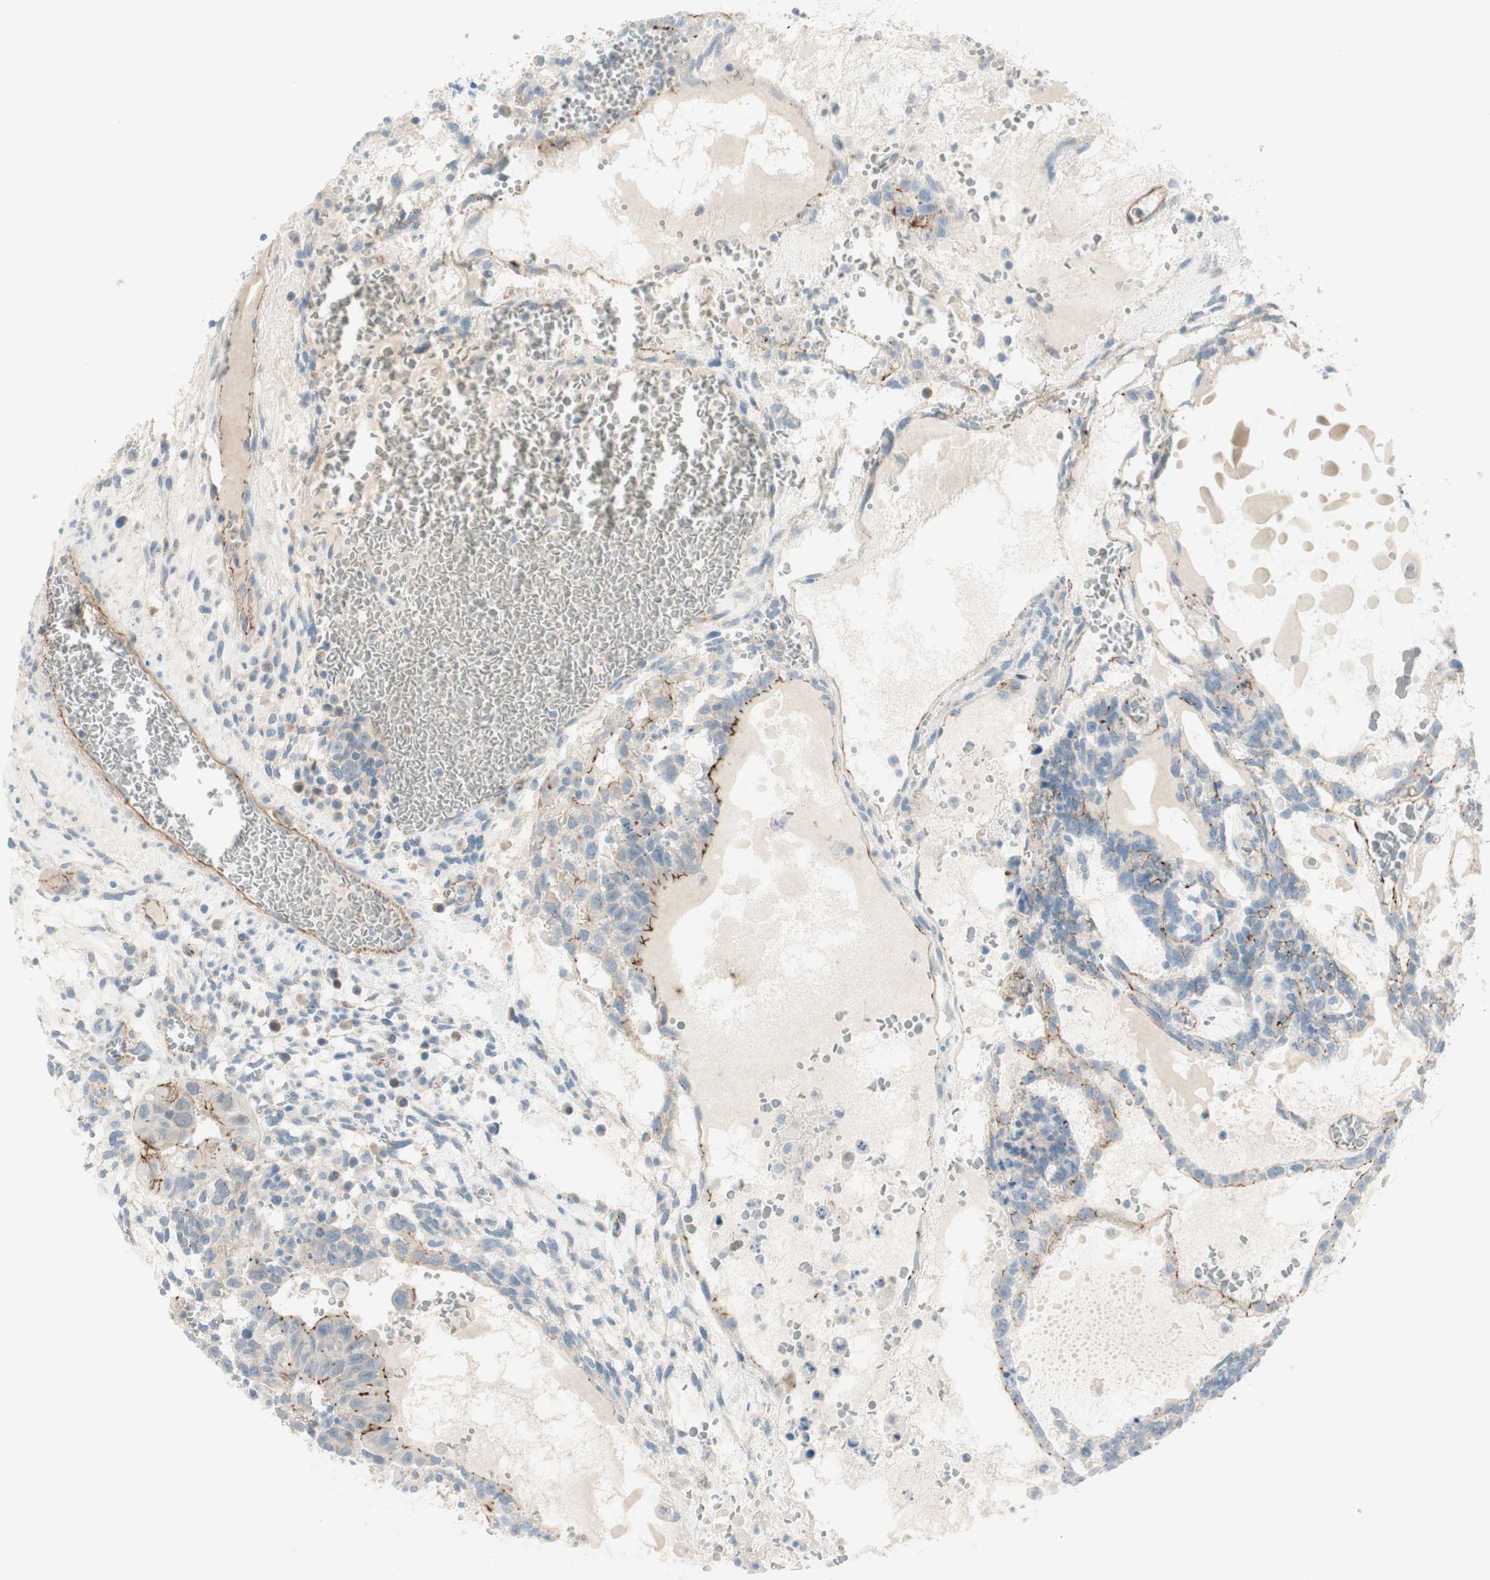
{"staining": {"intensity": "weak", "quantity": "25%-75%", "location": "cytoplasmic/membranous"}, "tissue": "testis cancer", "cell_type": "Tumor cells", "image_type": "cancer", "snomed": [{"axis": "morphology", "description": "Seminoma, NOS"}, {"axis": "morphology", "description": "Carcinoma, Embryonal, NOS"}, {"axis": "topography", "description": "Testis"}], "caption": "Protein staining of seminoma (testis) tissue shows weak cytoplasmic/membranous expression in approximately 25%-75% of tumor cells.", "gene": "TJP1", "patient": {"sex": "male", "age": 52}}